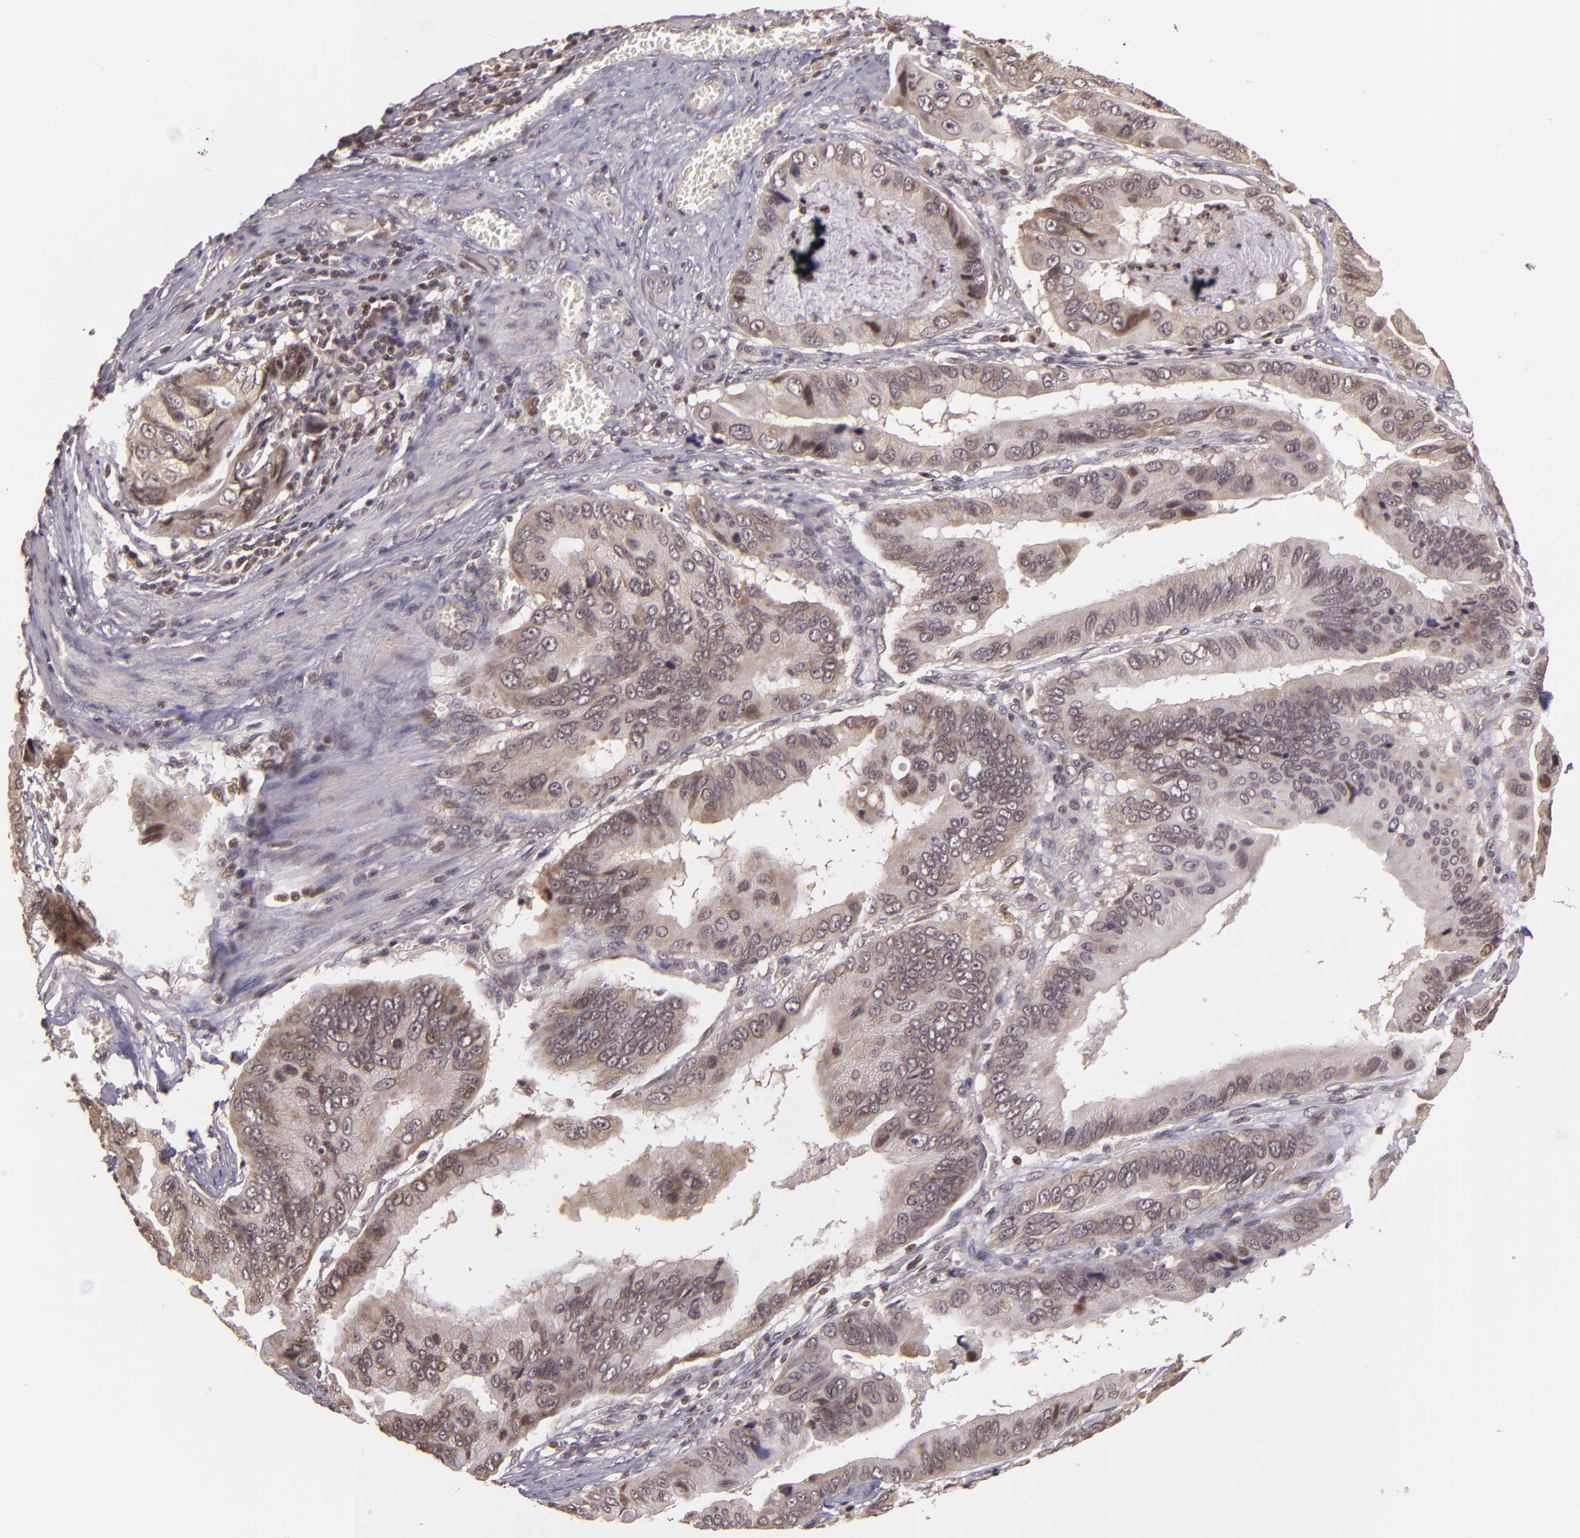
{"staining": {"intensity": "moderate", "quantity": "<25%", "location": "cytoplasmic/membranous,nuclear"}, "tissue": "stomach cancer", "cell_type": "Tumor cells", "image_type": "cancer", "snomed": [{"axis": "morphology", "description": "Adenocarcinoma, NOS"}, {"axis": "topography", "description": "Stomach, upper"}], "caption": "An IHC photomicrograph of neoplastic tissue is shown. Protein staining in brown highlights moderate cytoplasmic/membranous and nuclear positivity in adenocarcinoma (stomach) within tumor cells.", "gene": "TXNRD2", "patient": {"sex": "male", "age": 80}}